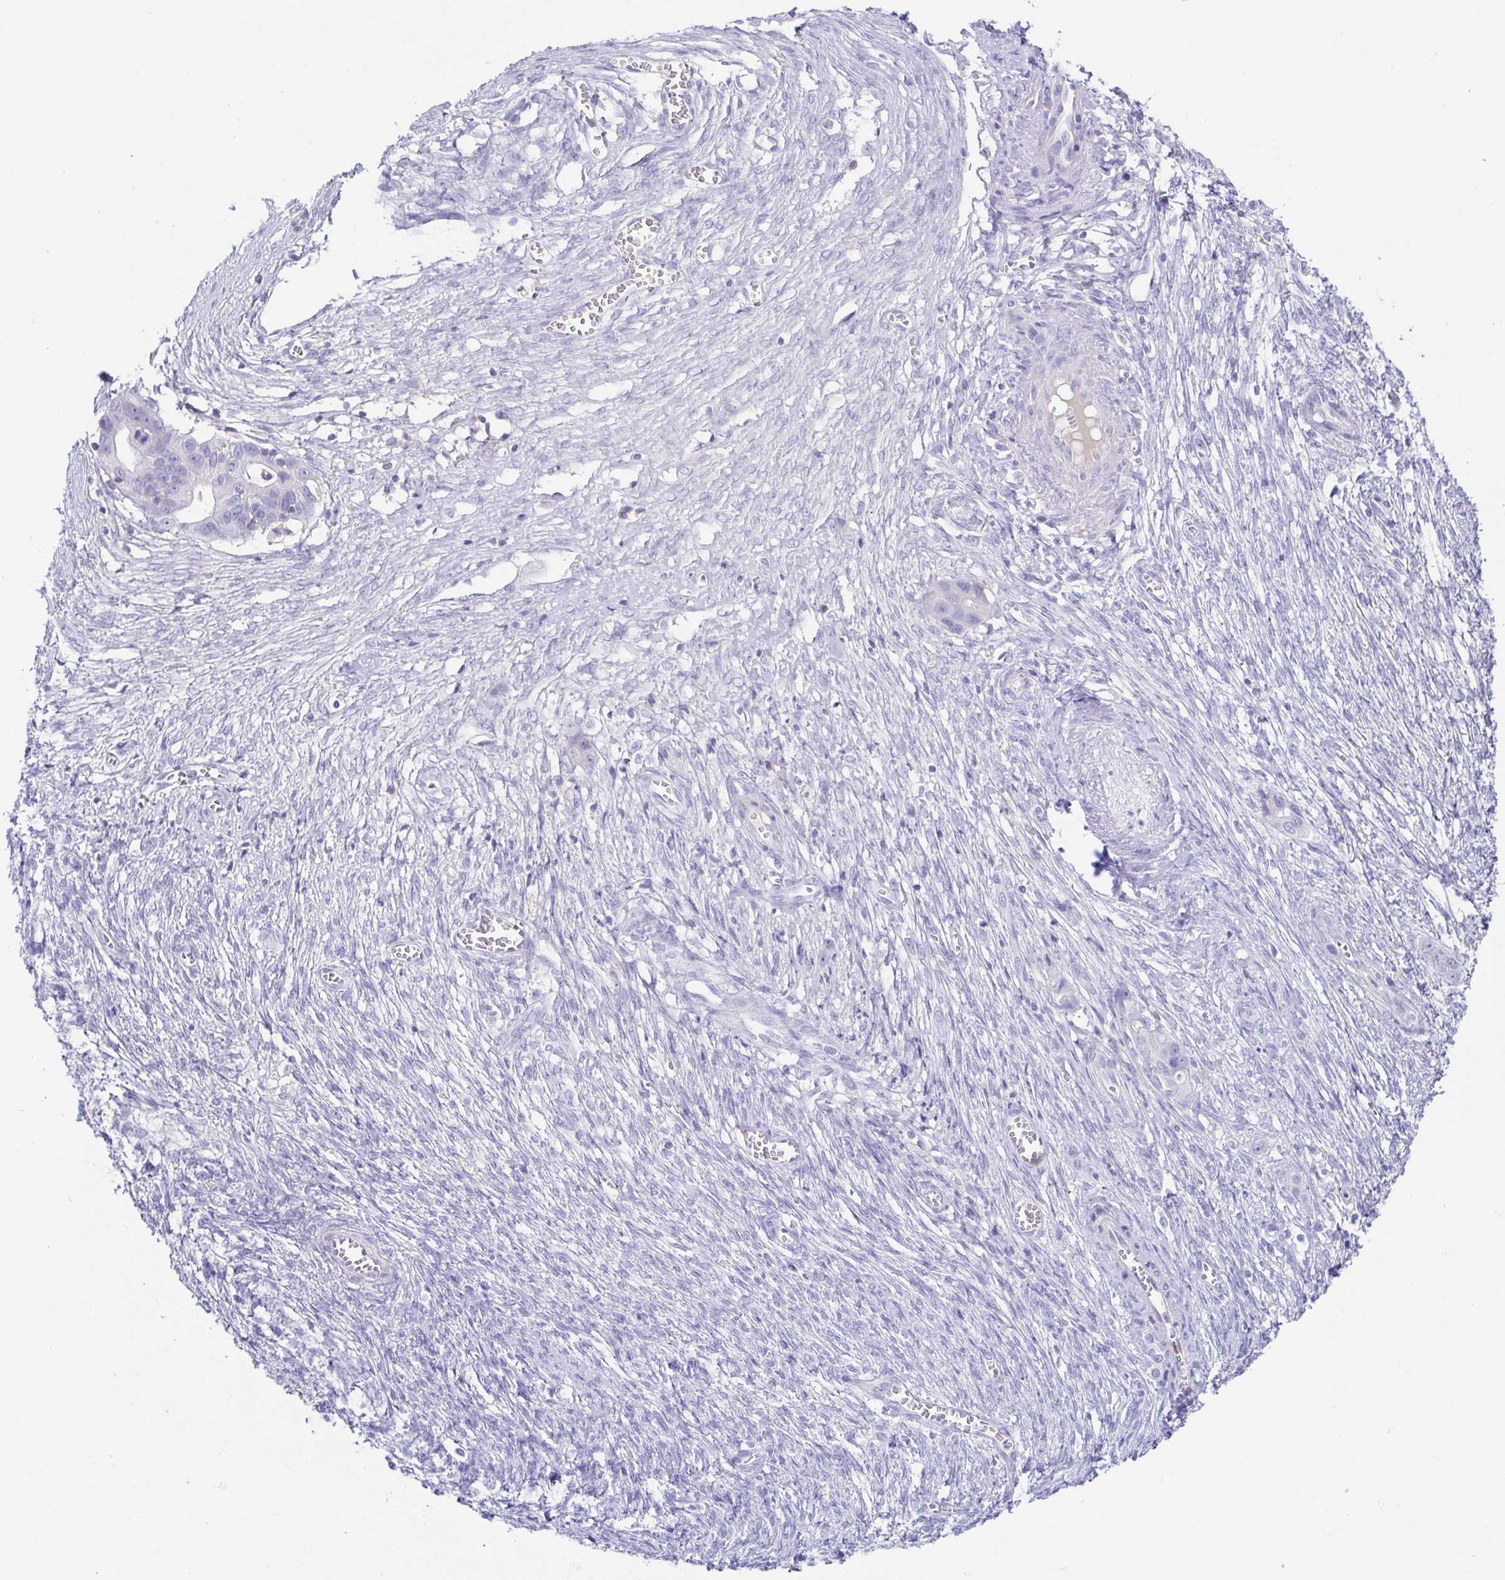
{"staining": {"intensity": "negative", "quantity": "none", "location": "none"}, "tissue": "ovarian cancer", "cell_type": "Tumor cells", "image_type": "cancer", "snomed": [{"axis": "morphology", "description": "Cystadenocarcinoma, mucinous, NOS"}, {"axis": "topography", "description": "Ovary"}], "caption": "Photomicrograph shows no significant protein positivity in tumor cells of mucinous cystadenocarcinoma (ovarian).", "gene": "ARPP21", "patient": {"sex": "female", "age": 70}}